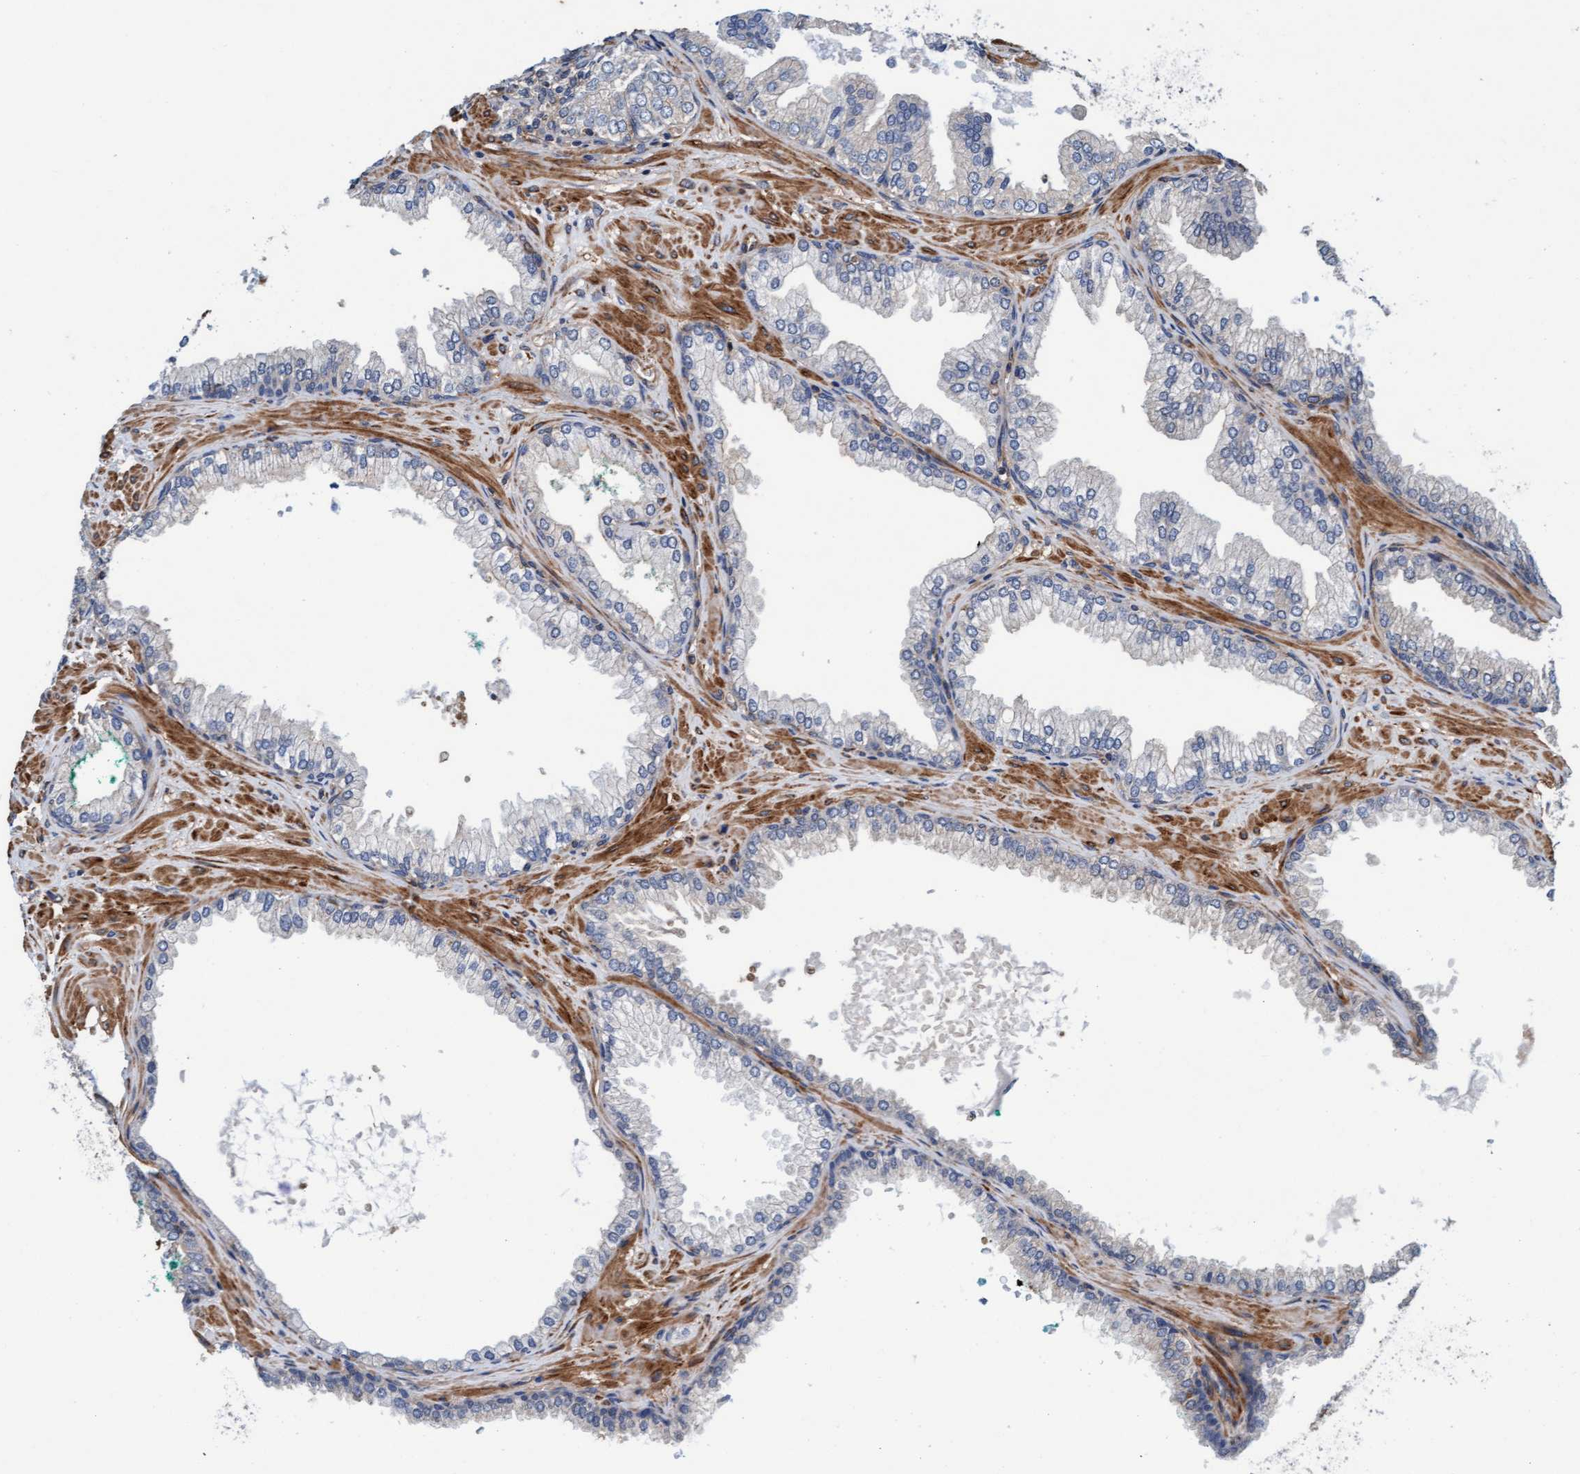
{"staining": {"intensity": "negative", "quantity": "none", "location": "none"}, "tissue": "prostate cancer", "cell_type": "Tumor cells", "image_type": "cancer", "snomed": [{"axis": "morphology", "description": "Adenocarcinoma, High grade"}, {"axis": "topography", "description": "Prostate"}], "caption": "This image is of prostate cancer (adenocarcinoma (high-grade)) stained with immunohistochemistry to label a protein in brown with the nuclei are counter-stained blue. There is no positivity in tumor cells.", "gene": "FMNL3", "patient": {"sex": "male", "age": 71}}